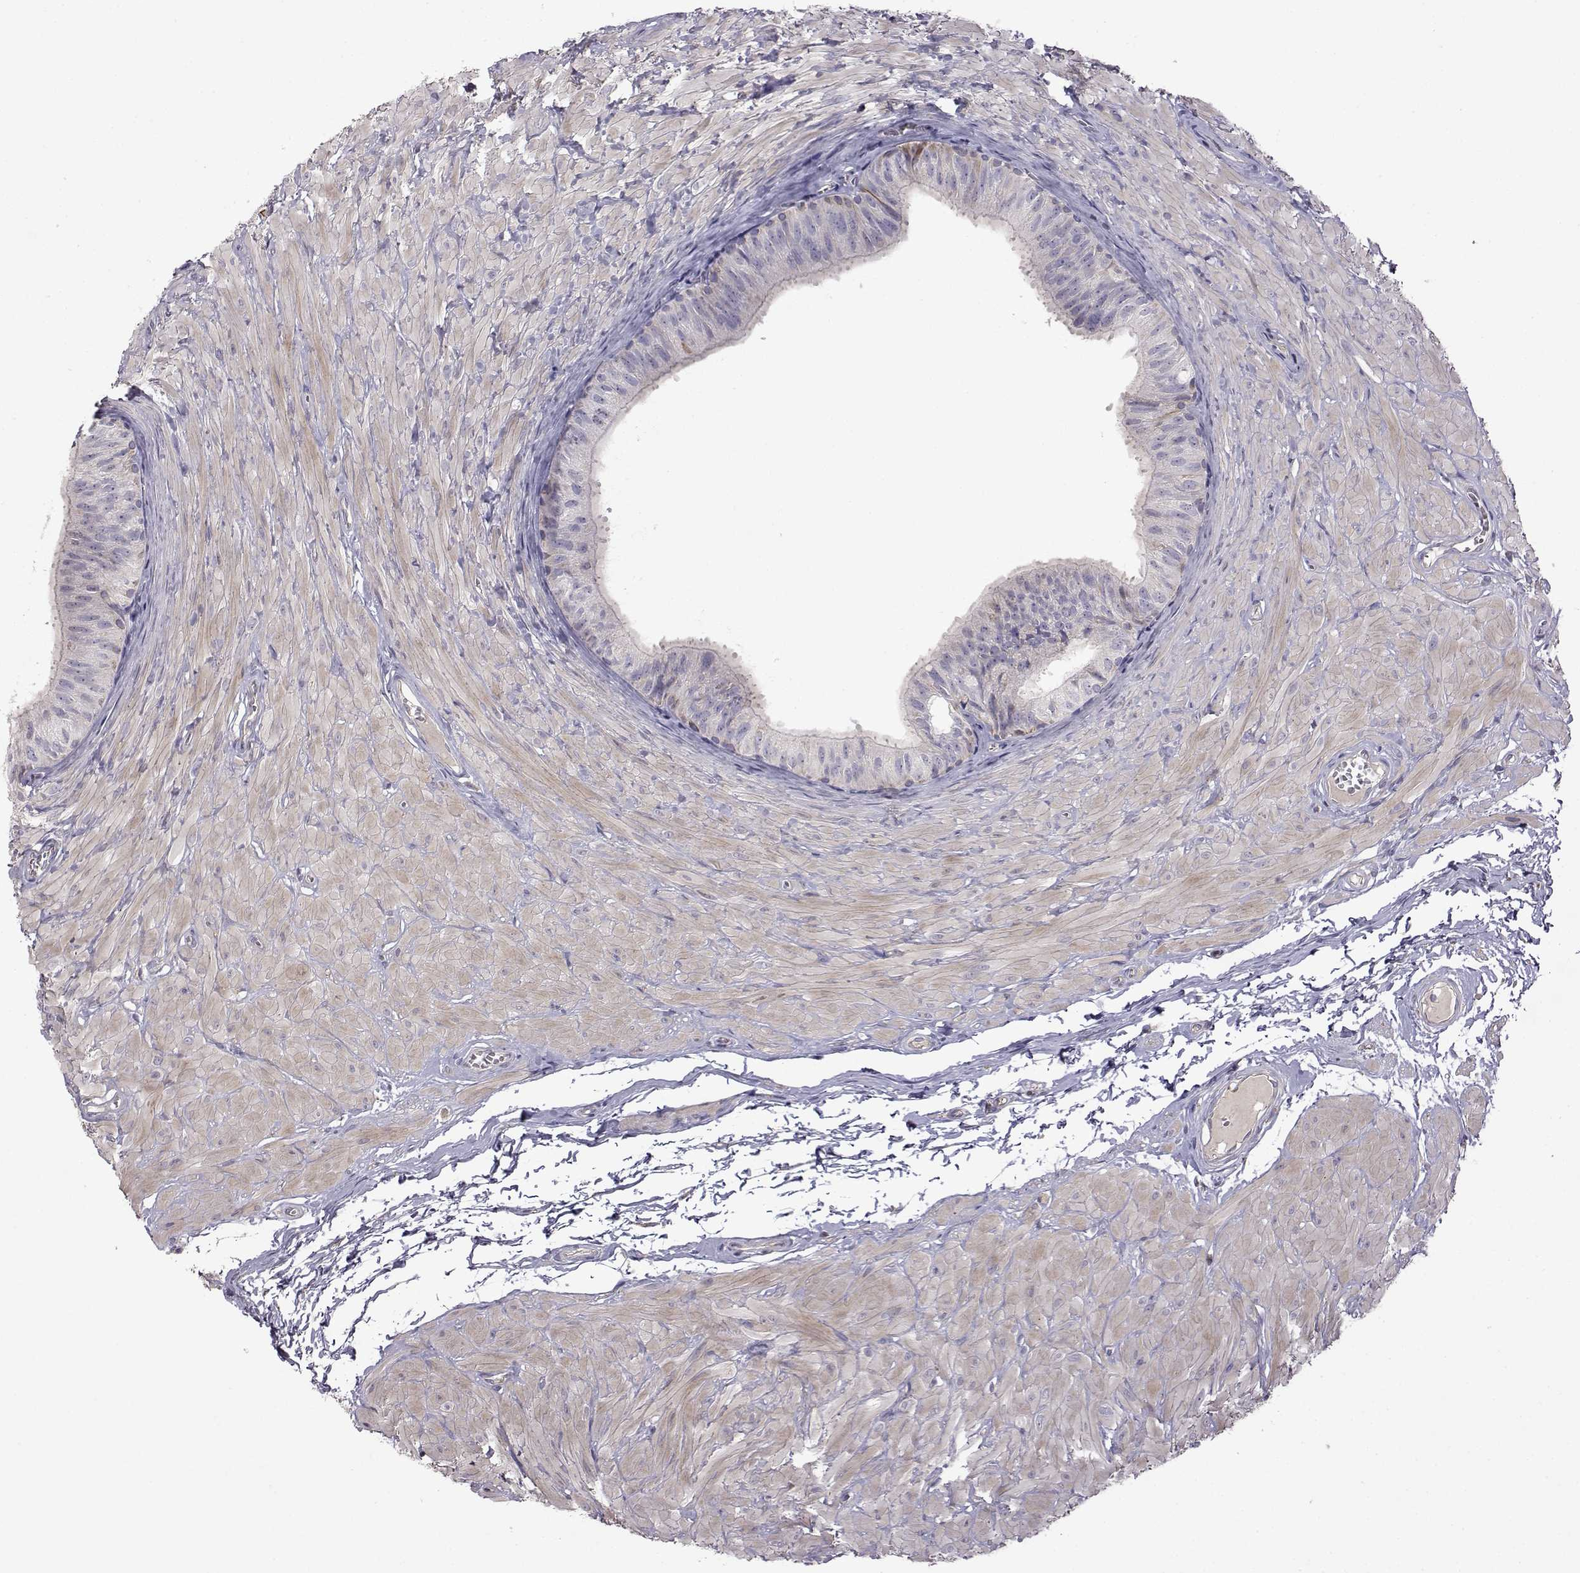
{"staining": {"intensity": "negative", "quantity": "none", "location": "none"}, "tissue": "epididymis", "cell_type": "Glandular cells", "image_type": "normal", "snomed": [{"axis": "morphology", "description": "Normal tissue, NOS"}, {"axis": "topography", "description": "Epididymis"}, {"axis": "topography", "description": "Vas deferens"}], "caption": "This is a histopathology image of IHC staining of benign epididymis, which shows no positivity in glandular cells. (Stains: DAB (3,3'-diaminobenzidine) immunohistochemistry with hematoxylin counter stain, Microscopy: brightfield microscopy at high magnification).", "gene": "DDC", "patient": {"sex": "male", "age": 23}}